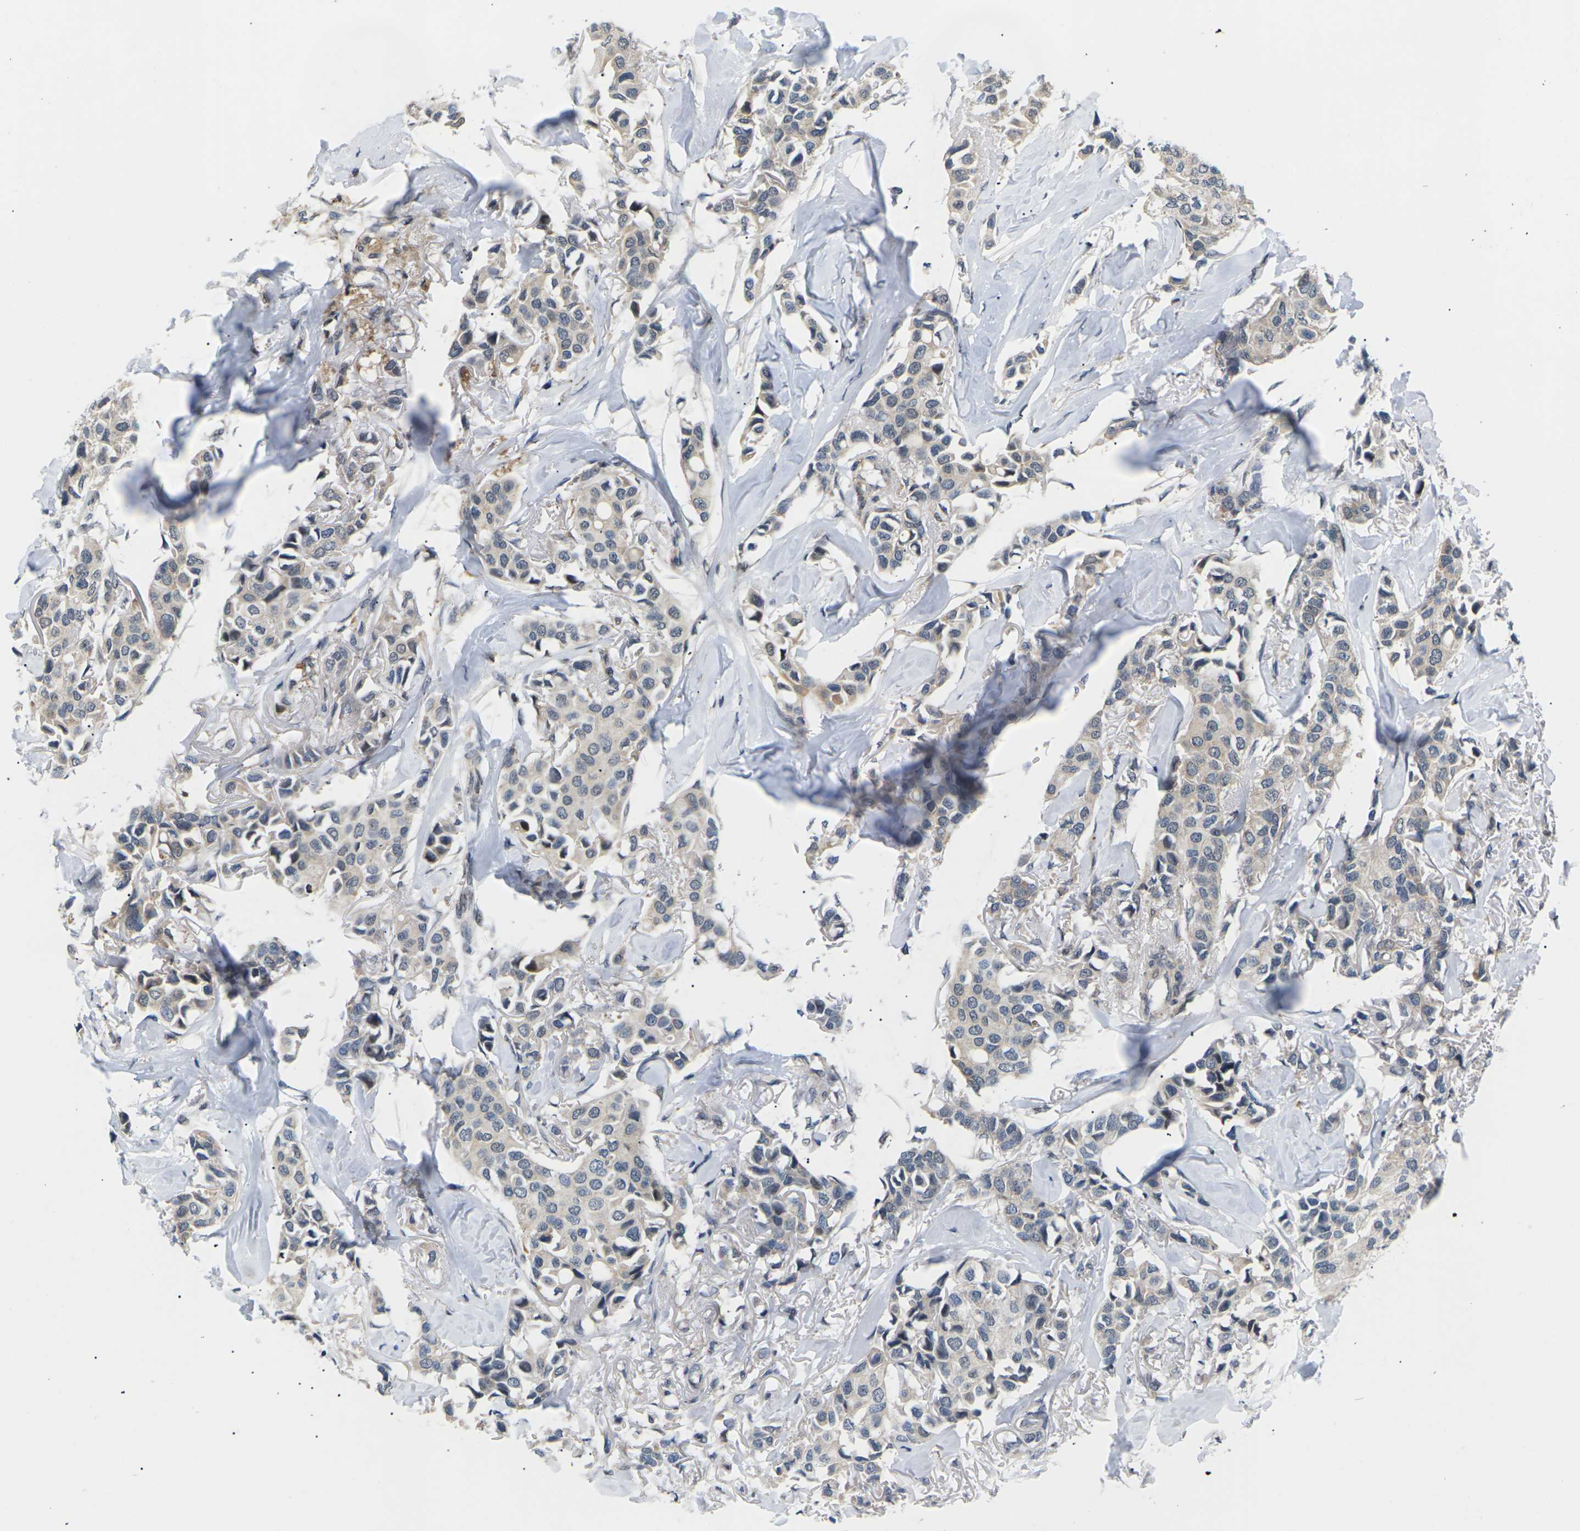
{"staining": {"intensity": "negative", "quantity": "none", "location": "none"}, "tissue": "breast cancer", "cell_type": "Tumor cells", "image_type": "cancer", "snomed": [{"axis": "morphology", "description": "Duct carcinoma"}, {"axis": "topography", "description": "Breast"}], "caption": "Human breast infiltrating ductal carcinoma stained for a protein using immunohistochemistry shows no positivity in tumor cells.", "gene": "RPS6KA3", "patient": {"sex": "female", "age": 80}}